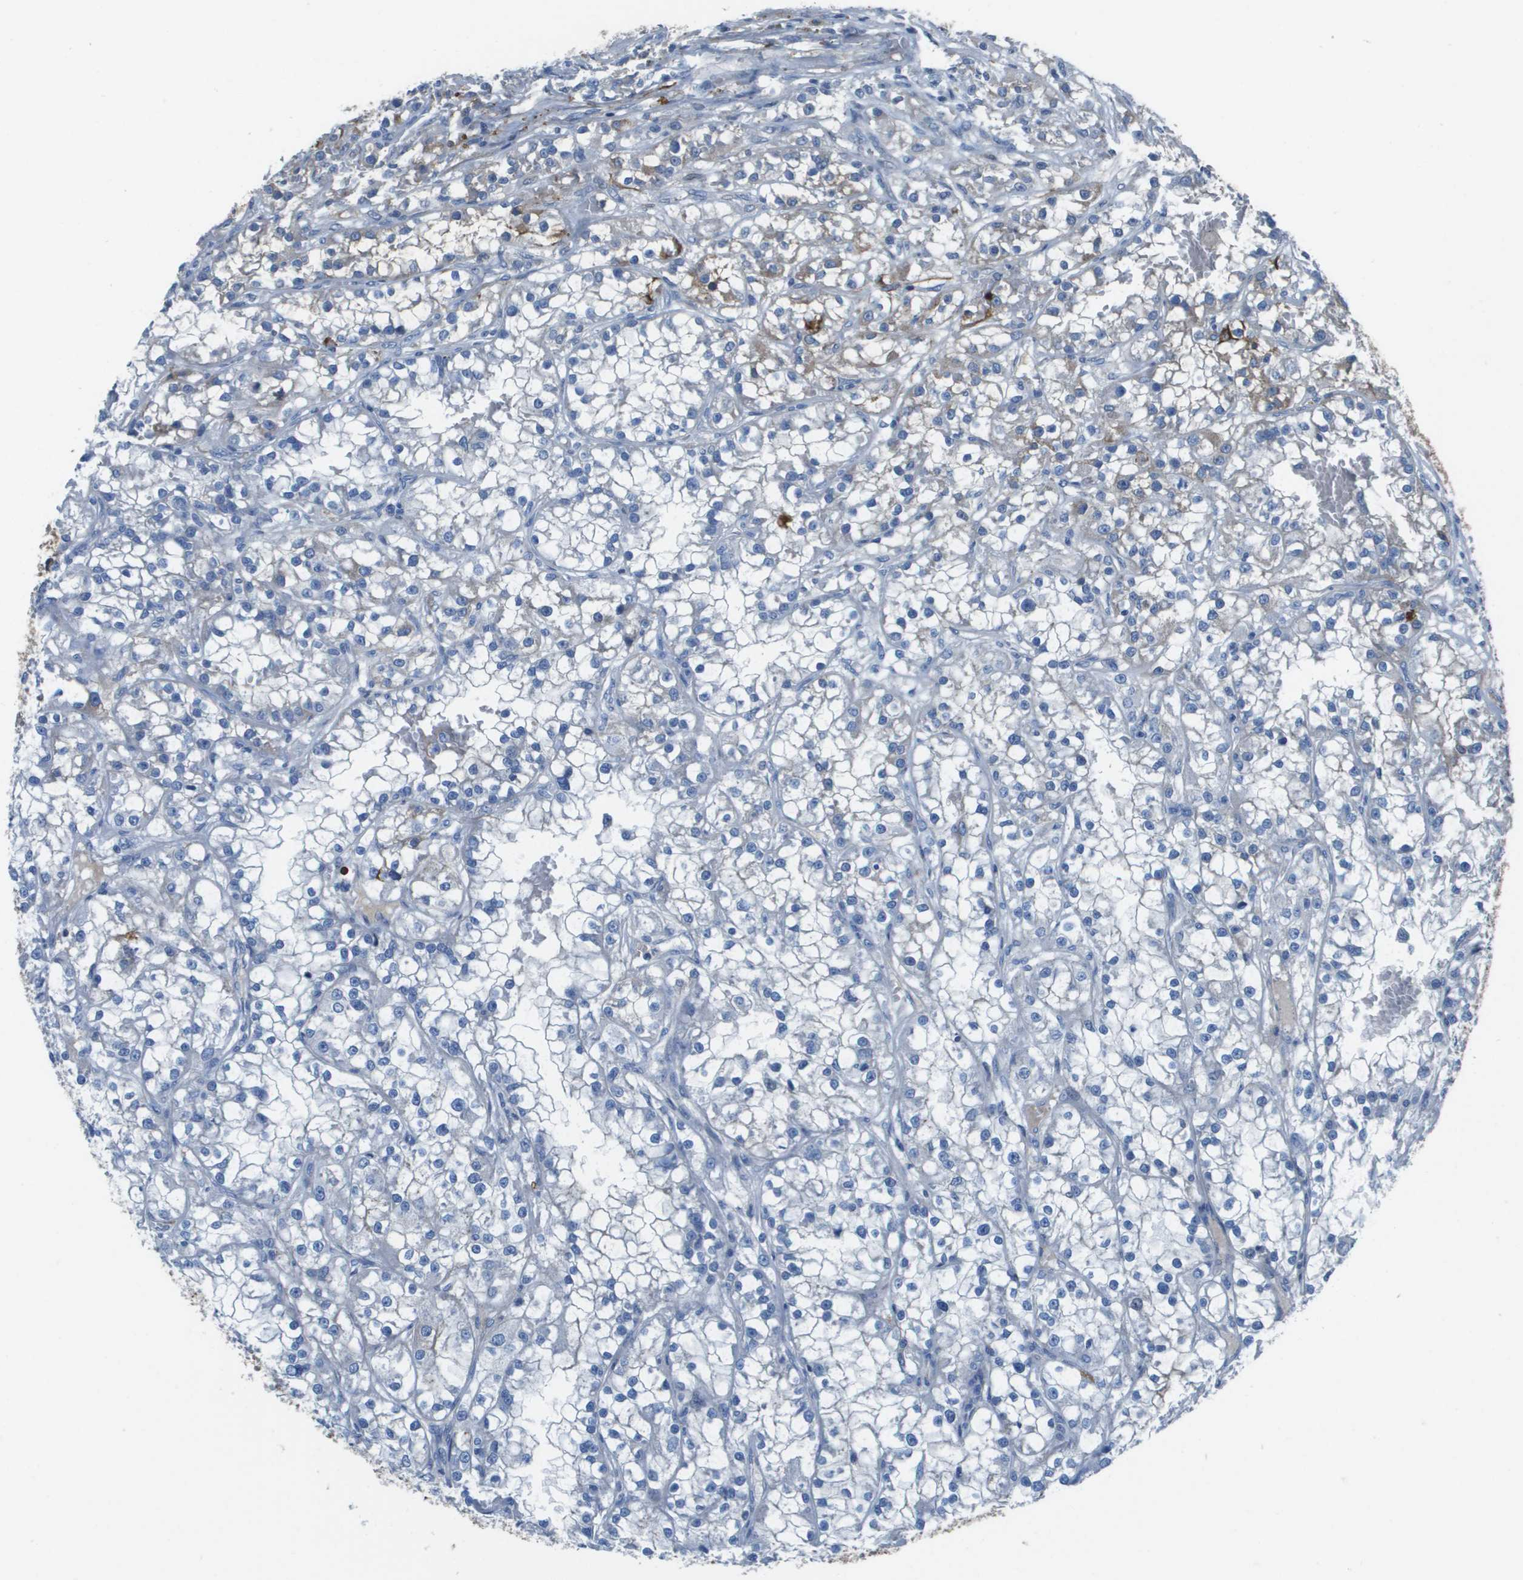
{"staining": {"intensity": "negative", "quantity": "none", "location": "none"}, "tissue": "renal cancer", "cell_type": "Tumor cells", "image_type": "cancer", "snomed": [{"axis": "morphology", "description": "Adenocarcinoma, NOS"}, {"axis": "topography", "description": "Kidney"}], "caption": "Tumor cells are negative for protein expression in human renal cancer (adenocarcinoma). (DAB immunohistochemistry (IHC), high magnification).", "gene": "VTN", "patient": {"sex": "female", "age": 52}}